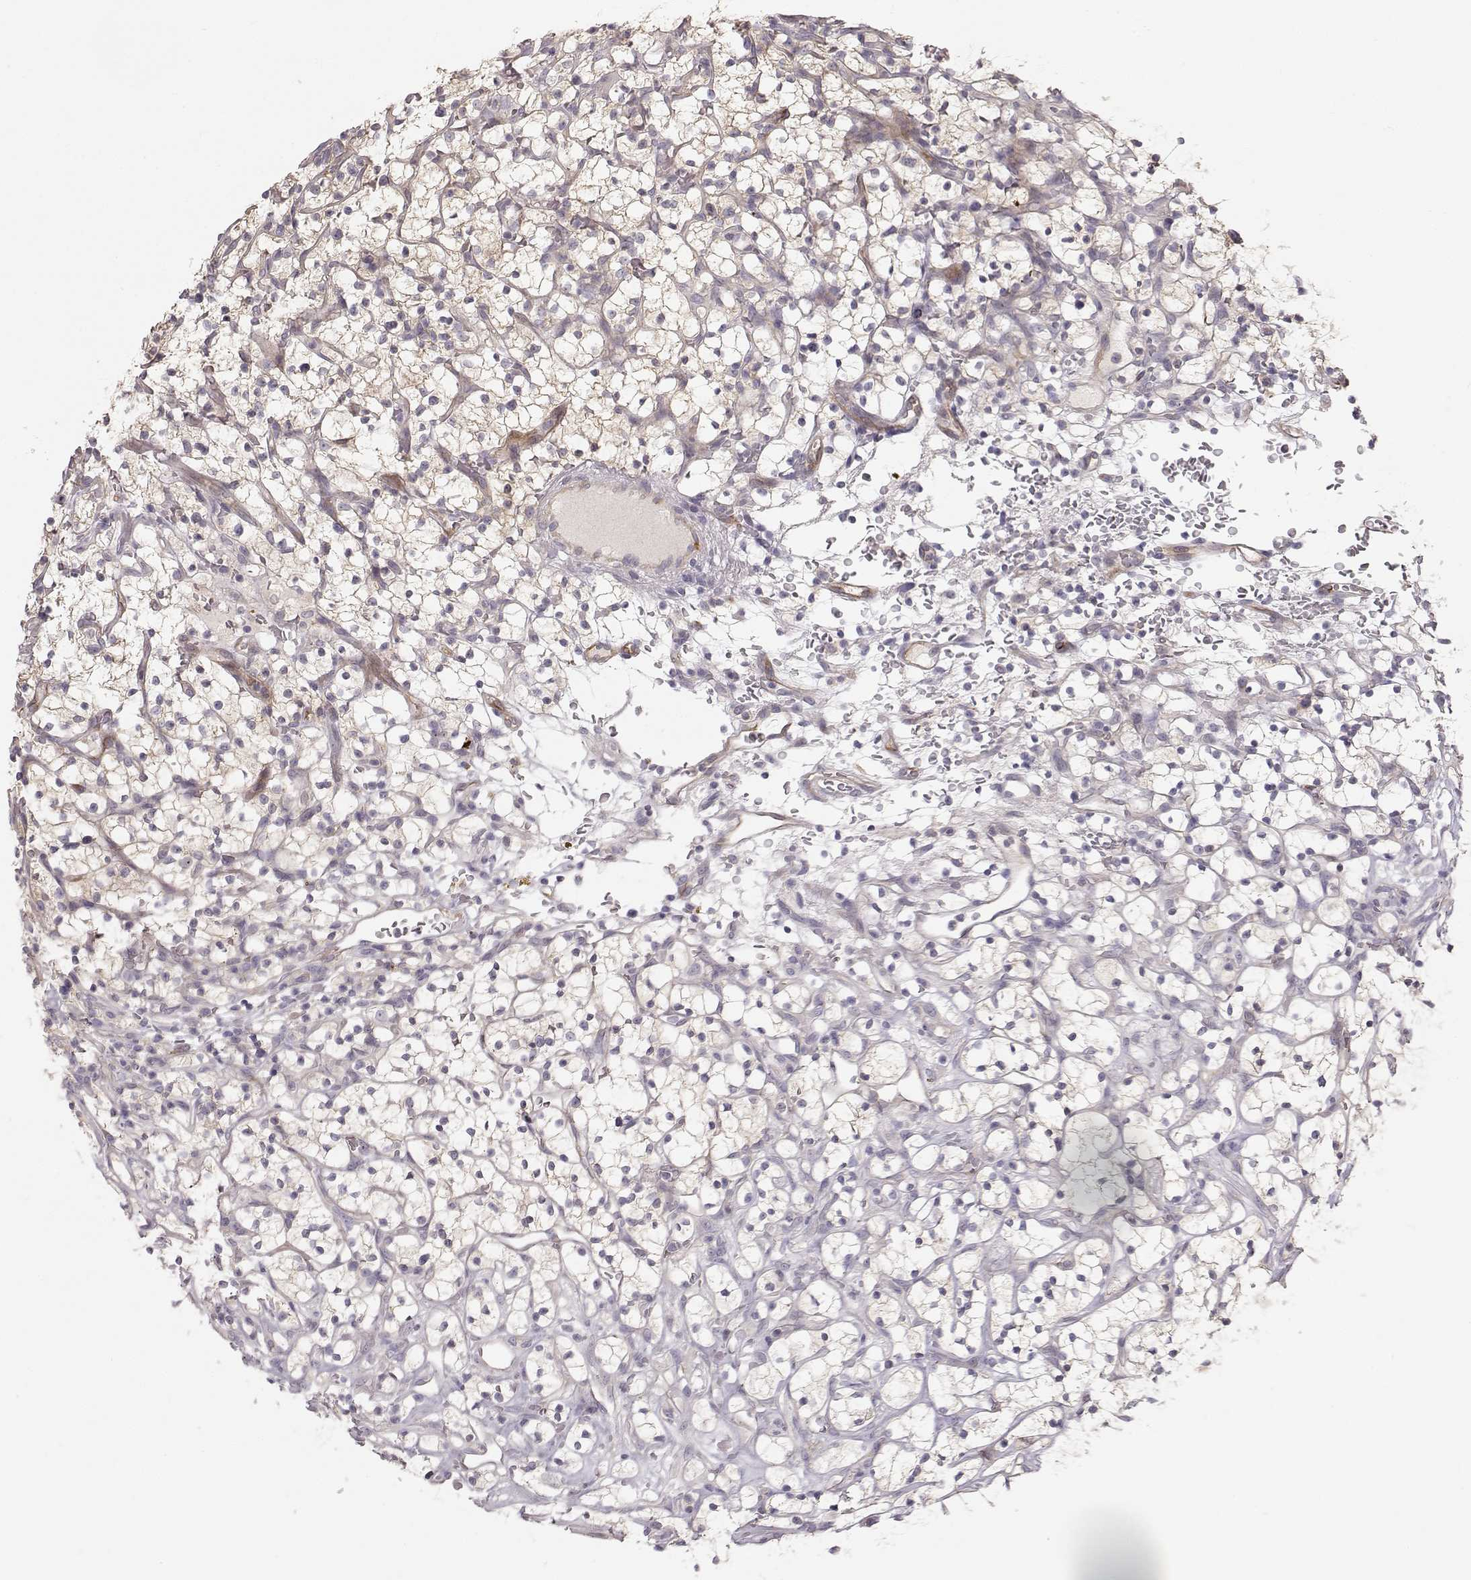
{"staining": {"intensity": "negative", "quantity": "none", "location": "none"}, "tissue": "renal cancer", "cell_type": "Tumor cells", "image_type": "cancer", "snomed": [{"axis": "morphology", "description": "Adenocarcinoma, NOS"}, {"axis": "topography", "description": "Kidney"}], "caption": "An immunohistochemistry photomicrograph of renal cancer (adenocarcinoma) is shown. There is no staining in tumor cells of renal cancer (adenocarcinoma).", "gene": "ARHGAP8", "patient": {"sex": "female", "age": 64}}